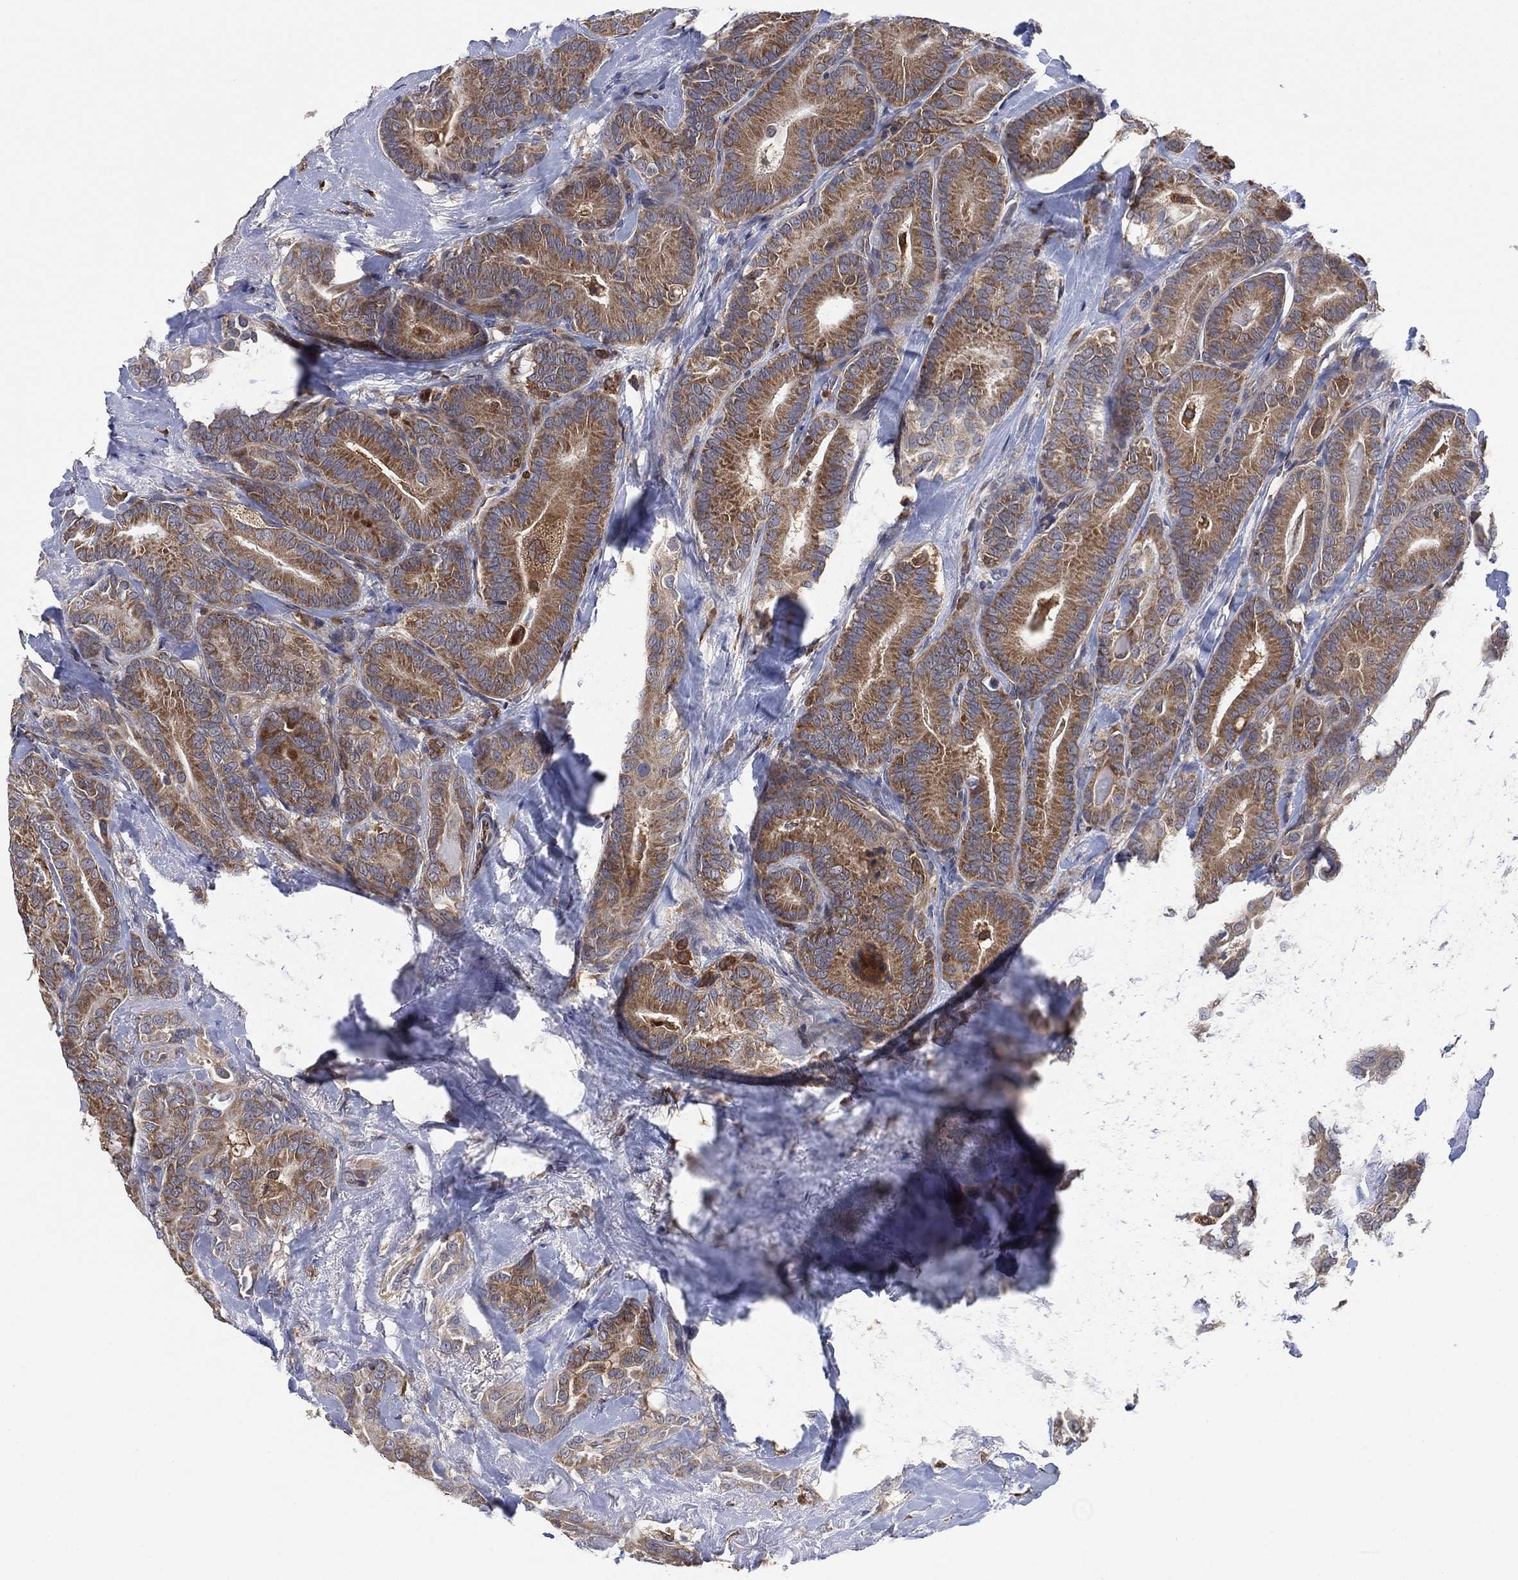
{"staining": {"intensity": "moderate", "quantity": "25%-75%", "location": "cytoplasmic/membranous"}, "tissue": "thyroid cancer", "cell_type": "Tumor cells", "image_type": "cancer", "snomed": [{"axis": "morphology", "description": "Papillary adenocarcinoma, NOS"}, {"axis": "topography", "description": "Thyroid gland"}], "caption": "A photomicrograph showing moderate cytoplasmic/membranous staining in about 25%-75% of tumor cells in thyroid cancer (papillary adenocarcinoma), as visualized by brown immunohistochemical staining.", "gene": "FES", "patient": {"sex": "male", "age": 61}}